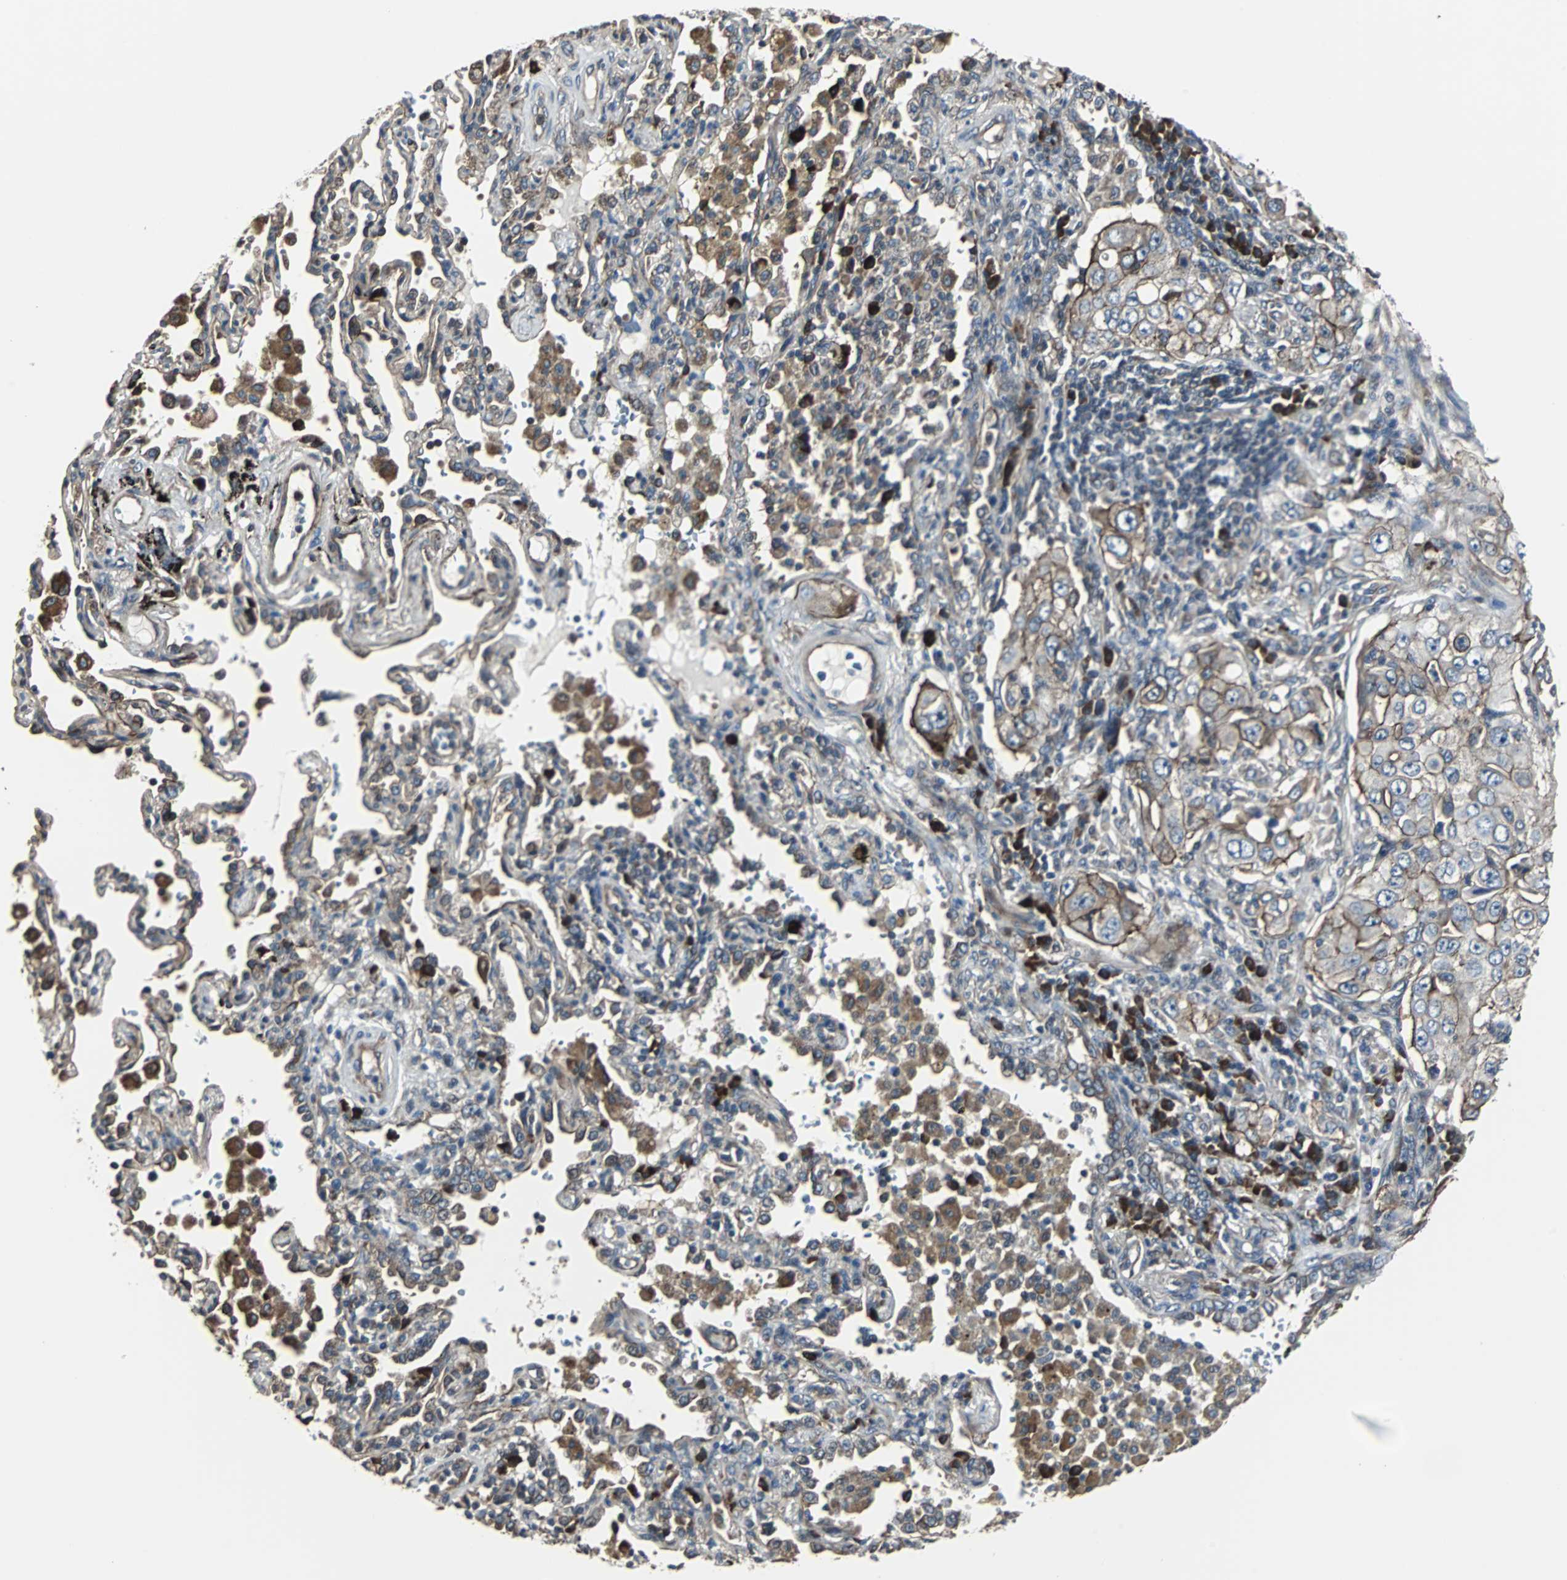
{"staining": {"intensity": "weak", "quantity": "25%-75%", "location": "cytoplasmic/membranous"}, "tissue": "lung cancer", "cell_type": "Tumor cells", "image_type": "cancer", "snomed": [{"axis": "morphology", "description": "Adenocarcinoma, NOS"}, {"axis": "topography", "description": "Lung"}], "caption": "Immunohistochemistry staining of lung adenocarcinoma, which shows low levels of weak cytoplasmic/membranous positivity in about 25%-75% of tumor cells indicating weak cytoplasmic/membranous protein positivity. The staining was performed using DAB (3,3'-diaminobenzidine) (brown) for protein detection and nuclei were counterstained in hematoxylin (blue).", "gene": "CHP1", "patient": {"sex": "male", "age": 84}}